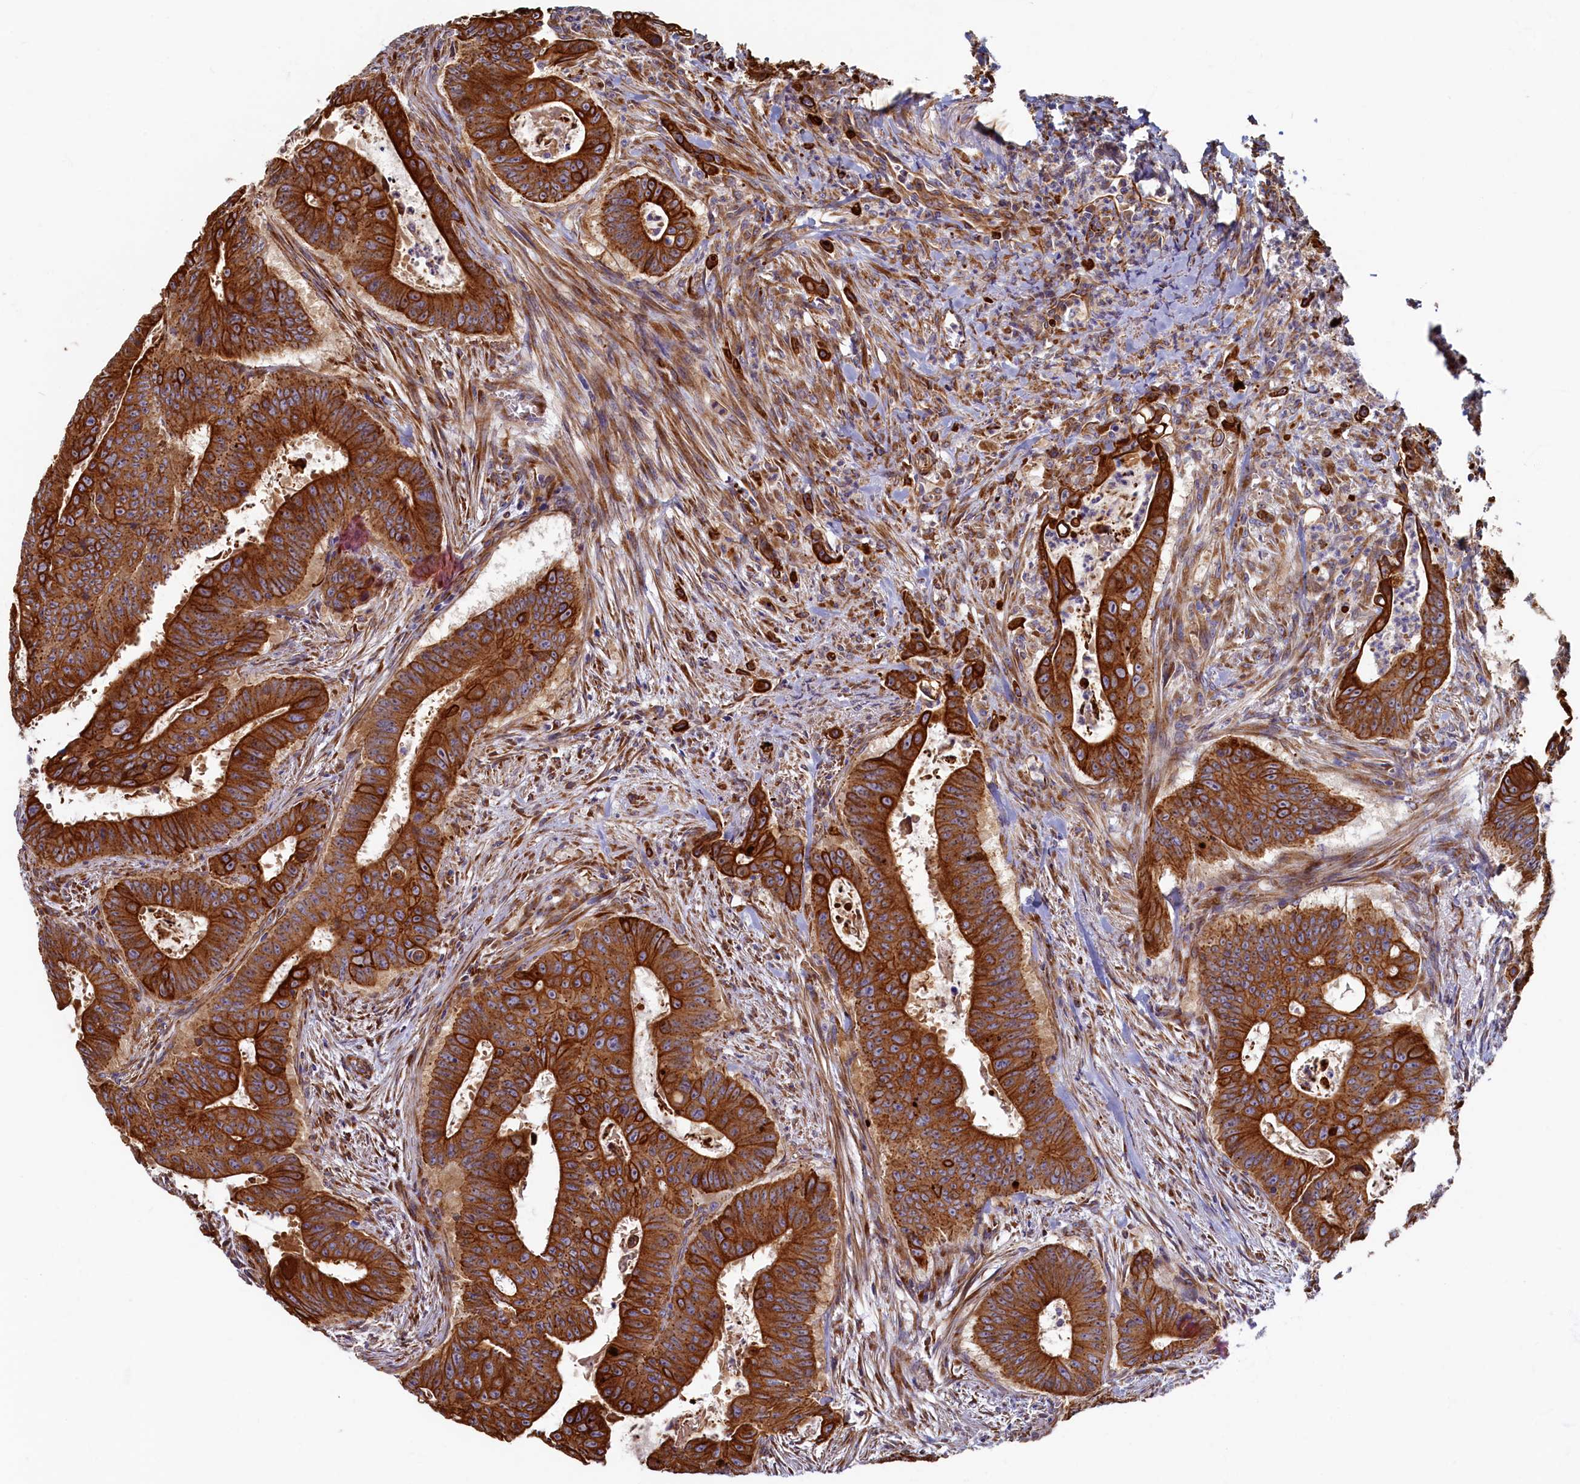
{"staining": {"intensity": "strong", "quantity": ">75%", "location": "cytoplasmic/membranous"}, "tissue": "colorectal cancer", "cell_type": "Tumor cells", "image_type": "cancer", "snomed": [{"axis": "morphology", "description": "Adenocarcinoma, NOS"}, {"axis": "topography", "description": "Rectum"}], "caption": "Approximately >75% of tumor cells in human colorectal adenocarcinoma show strong cytoplasmic/membranous protein positivity as visualized by brown immunohistochemical staining.", "gene": "LRRC57", "patient": {"sex": "female", "age": 75}}